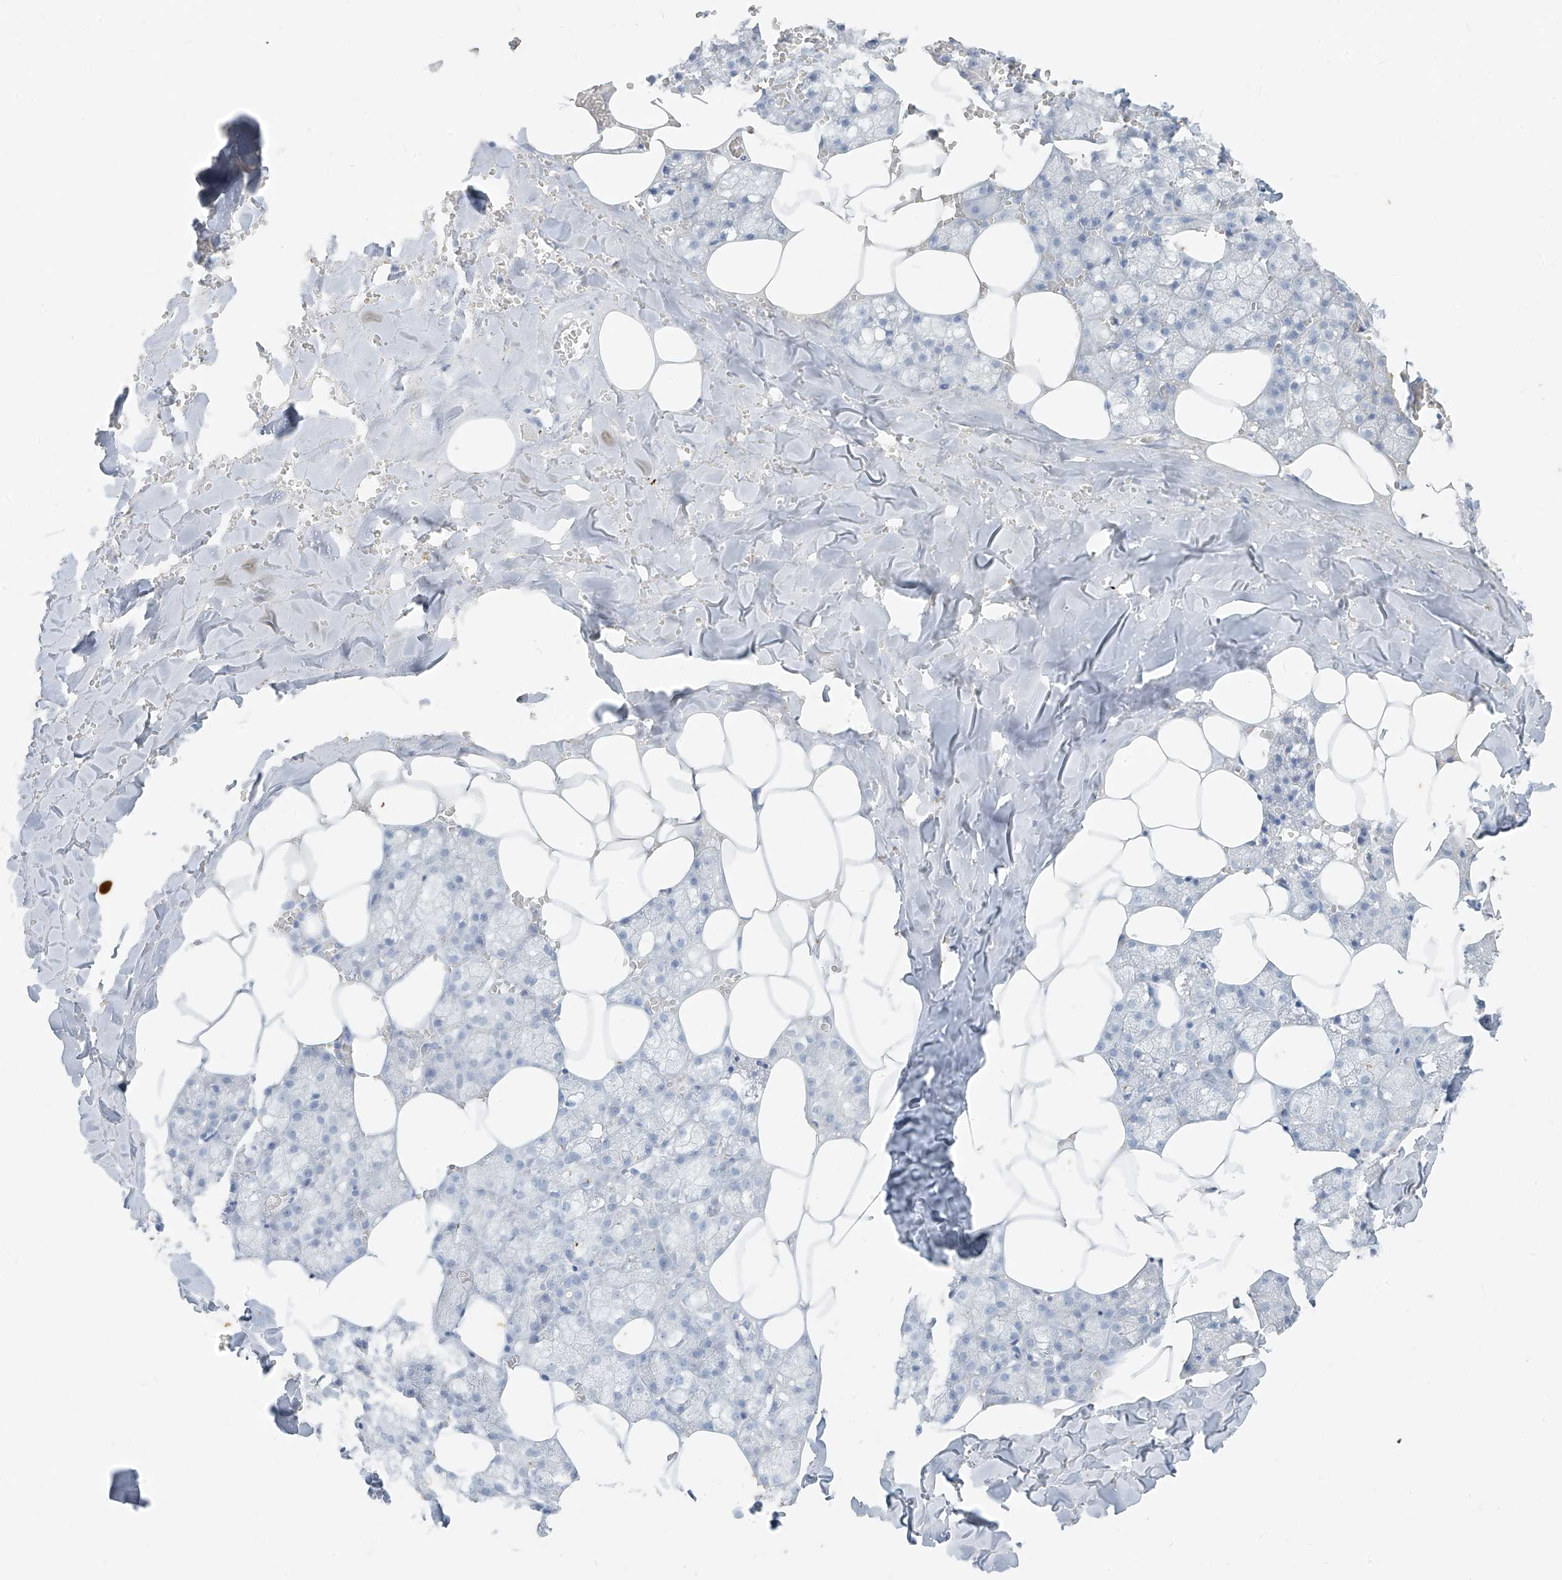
{"staining": {"intensity": "negative", "quantity": "none", "location": "none"}, "tissue": "salivary gland", "cell_type": "Glandular cells", "image_type": "normal", "snomed": [{"axis": "morphology", "description": "Normal tissue, NOS"}, {"axis": "topography", "description": "Salivary gland"}], "caption": "A photomicrograph of salivary gland stained for a protein reveals no brown staining in glandular cells.", "gene": "CX3CR1", "patient": {"sex": "male", "age": 62}}